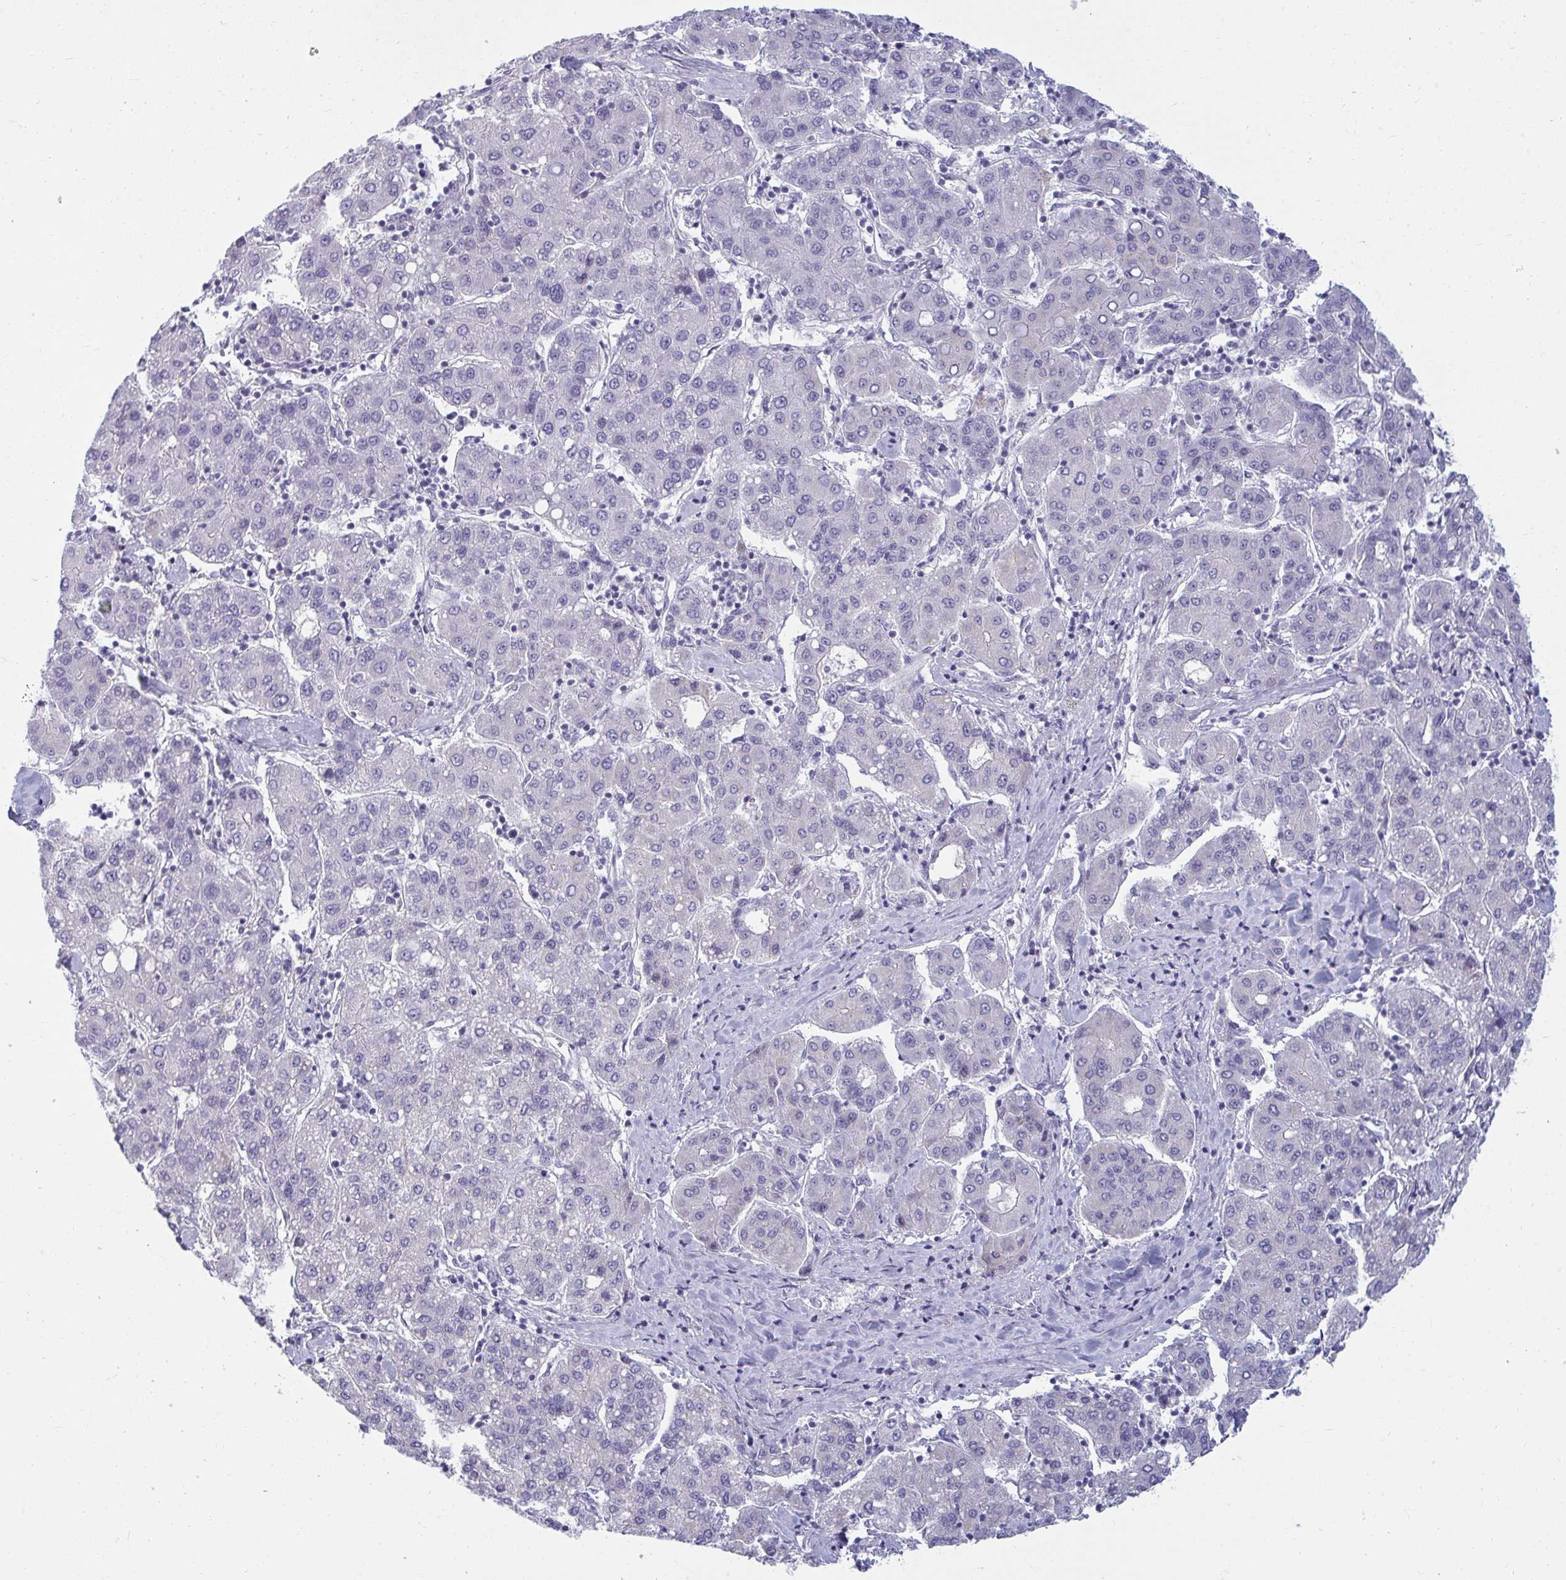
{"staining": {"intensity": "negative", "quantity": "none", "location": "none"}, "tissue": "liver cancer", "cell_type": "Tumor cells", "image_type": "cancer", "snomed": [{"axis": "morphology", "description": "Carcinoma, Hepatocellular, NOS"}, {"axis": "topography", "description": "Liver"}], "caption": "Immunohistochemistry (IHC) of human liver cancer (hepatocellular carcinoma) displays no staining in tumor cells.", "gene": "RNASEH1", "patient": {"sex": "male", "age": 65}}